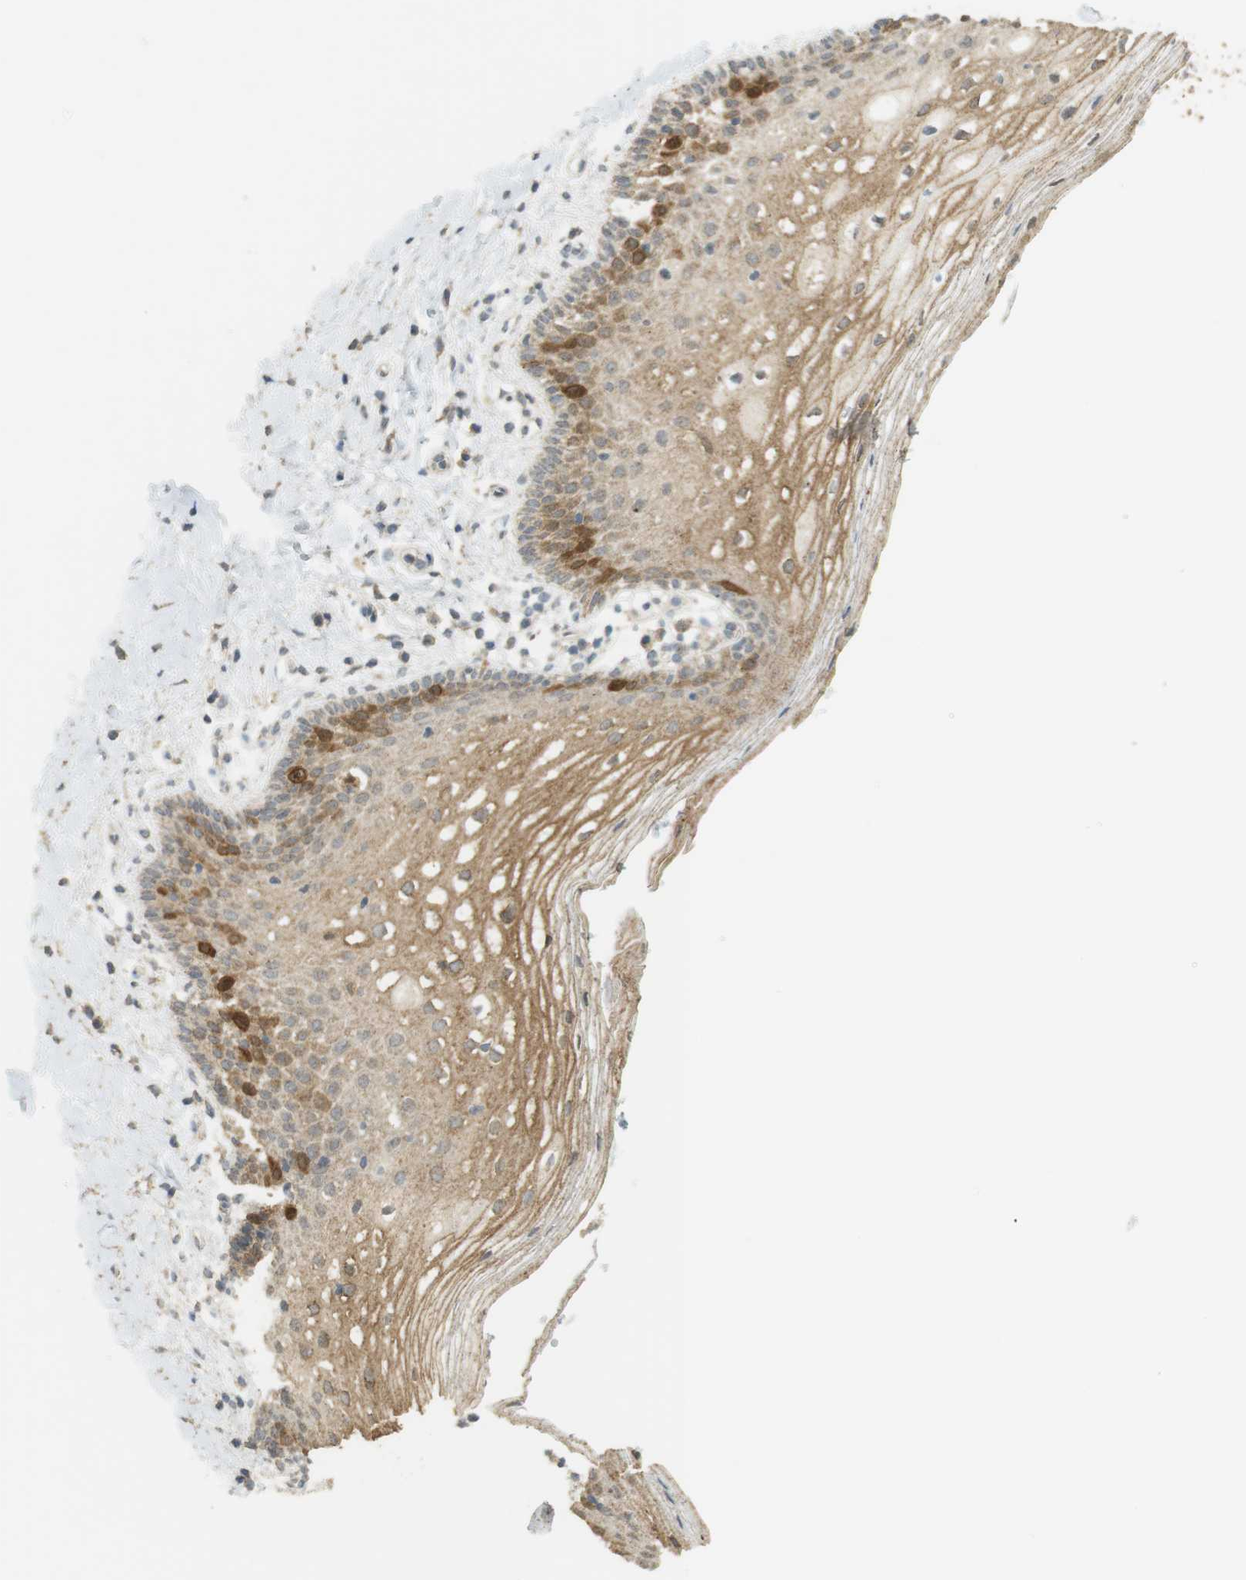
{"staining": {"intensity": "strong", "quantity": "<25%", "location": "cytoplasmic/membranous"}, "tissue": "vagina", "cell_type": "Squamous epithelial cells", "image_type": "normal", "snomed": [{"axis": "morphology", "description": "Normal tissue, NOS"}, {"axis": "topography", "description": "Vagina"}], "caption": "Immunohistochemical staining of normal vagina shows medium levels of strong cytoplasmic/membranous staining in about <25% of squamous epithelial cells.", "gene": "TTK", "patient": {"sex": "female", "age": 55}}